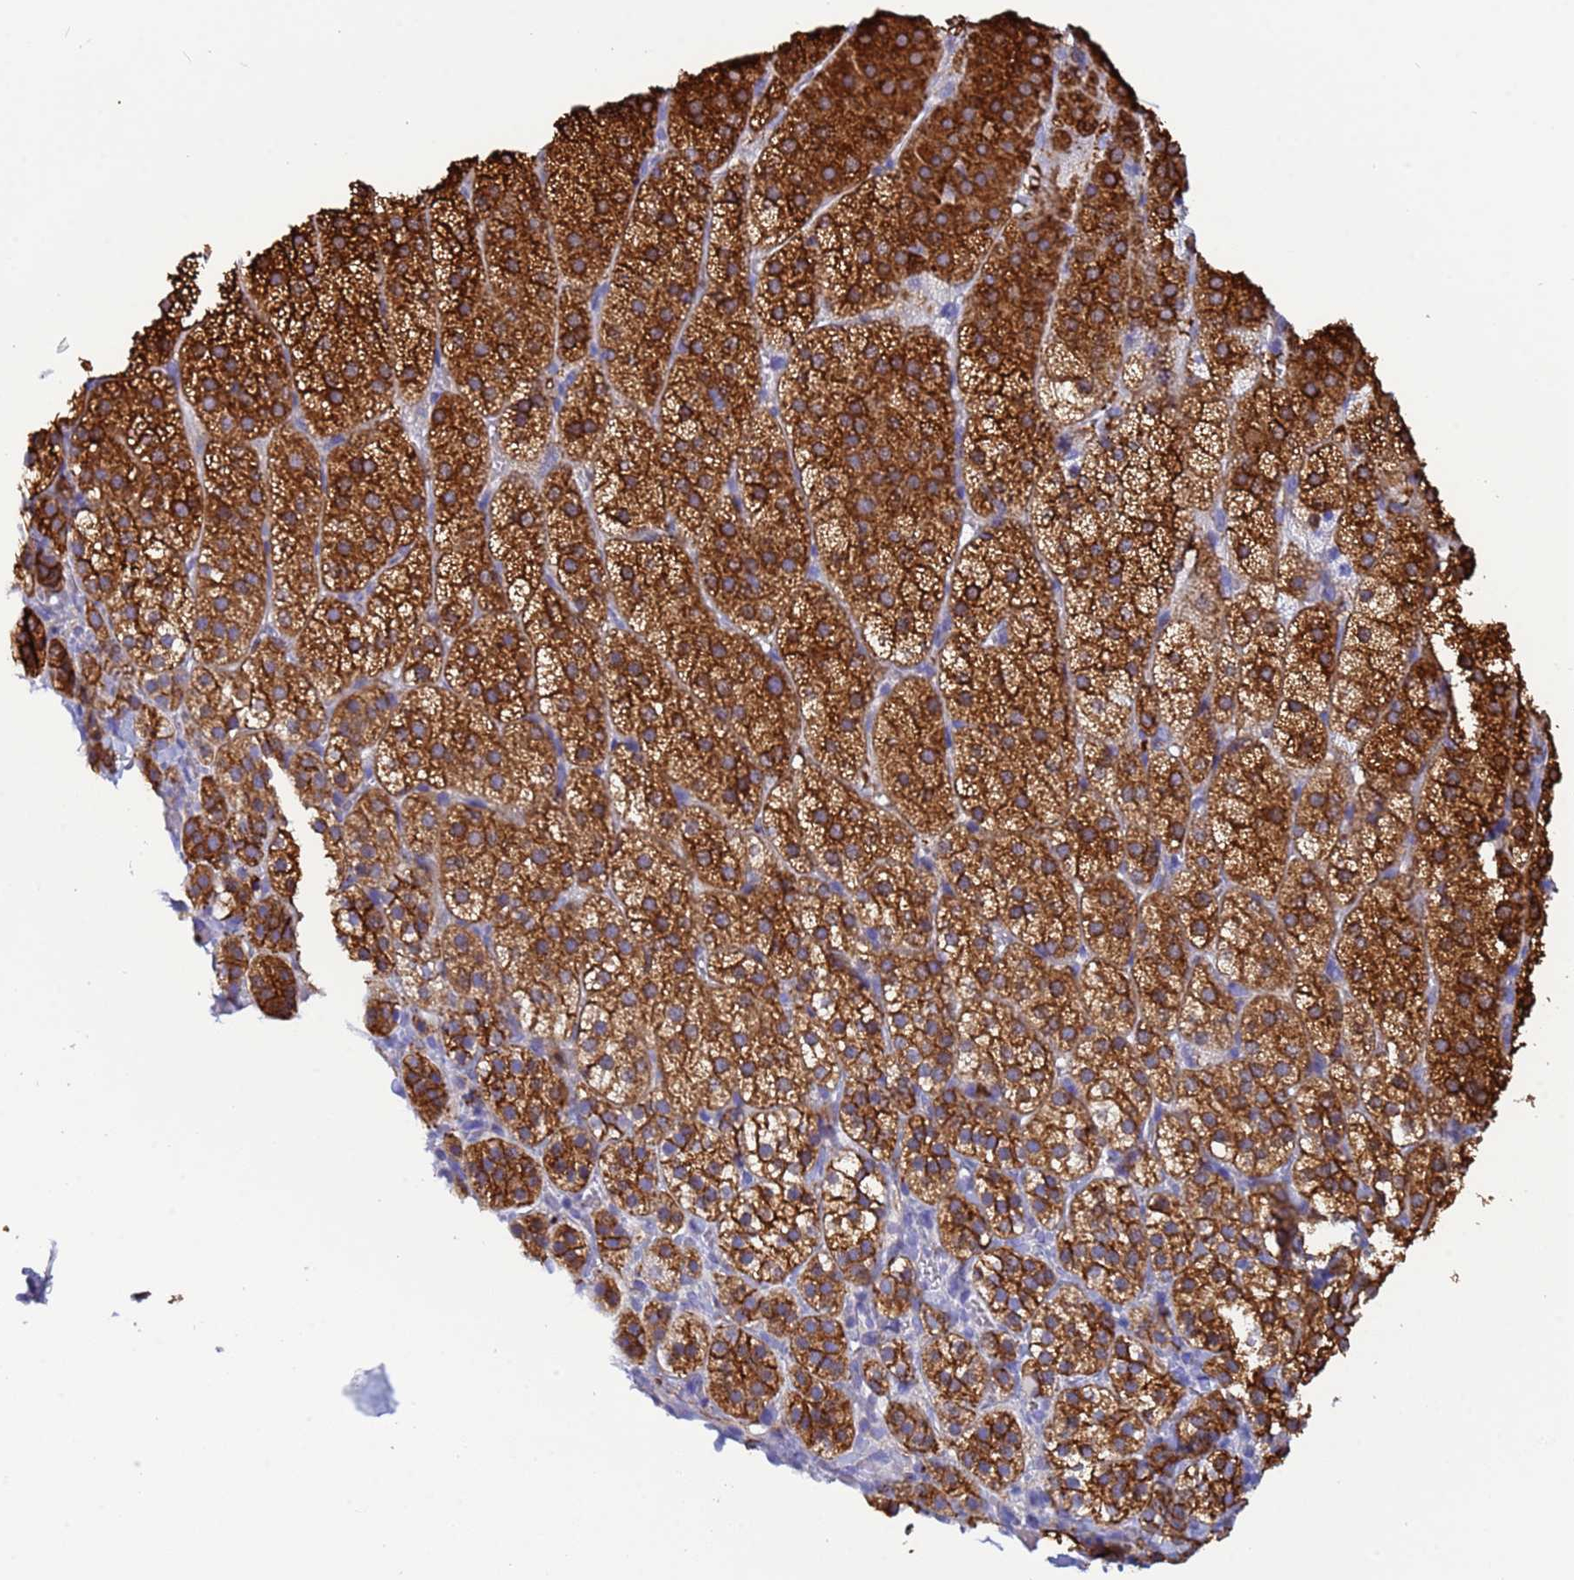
{"staining": {"intensity": "strong", "quantity": ">75%", "location": "cytoplasmic/membranous"}, "tissue": "adrenal gland", "cell_type": "Glandular cells", "image_type": "normal", "snomed": [{"axis": "morphology", "description": "Normal tissue, NOS"}, {"axis": "topography", "description": "Adrenal gland"}], "caption": "Immunohistochemistry (IHC) histopathology image of unremarkable adrenal gland: human adrenal gland stained using IHC demonstrates high levels of strong protein expression localized specifically in the cytoplasmic/membranous of glandular cells, appearing as a cytoplasmic/membranous brown color.", "gene": "EZR", "patient": {"sex": "female", "age": 44}}